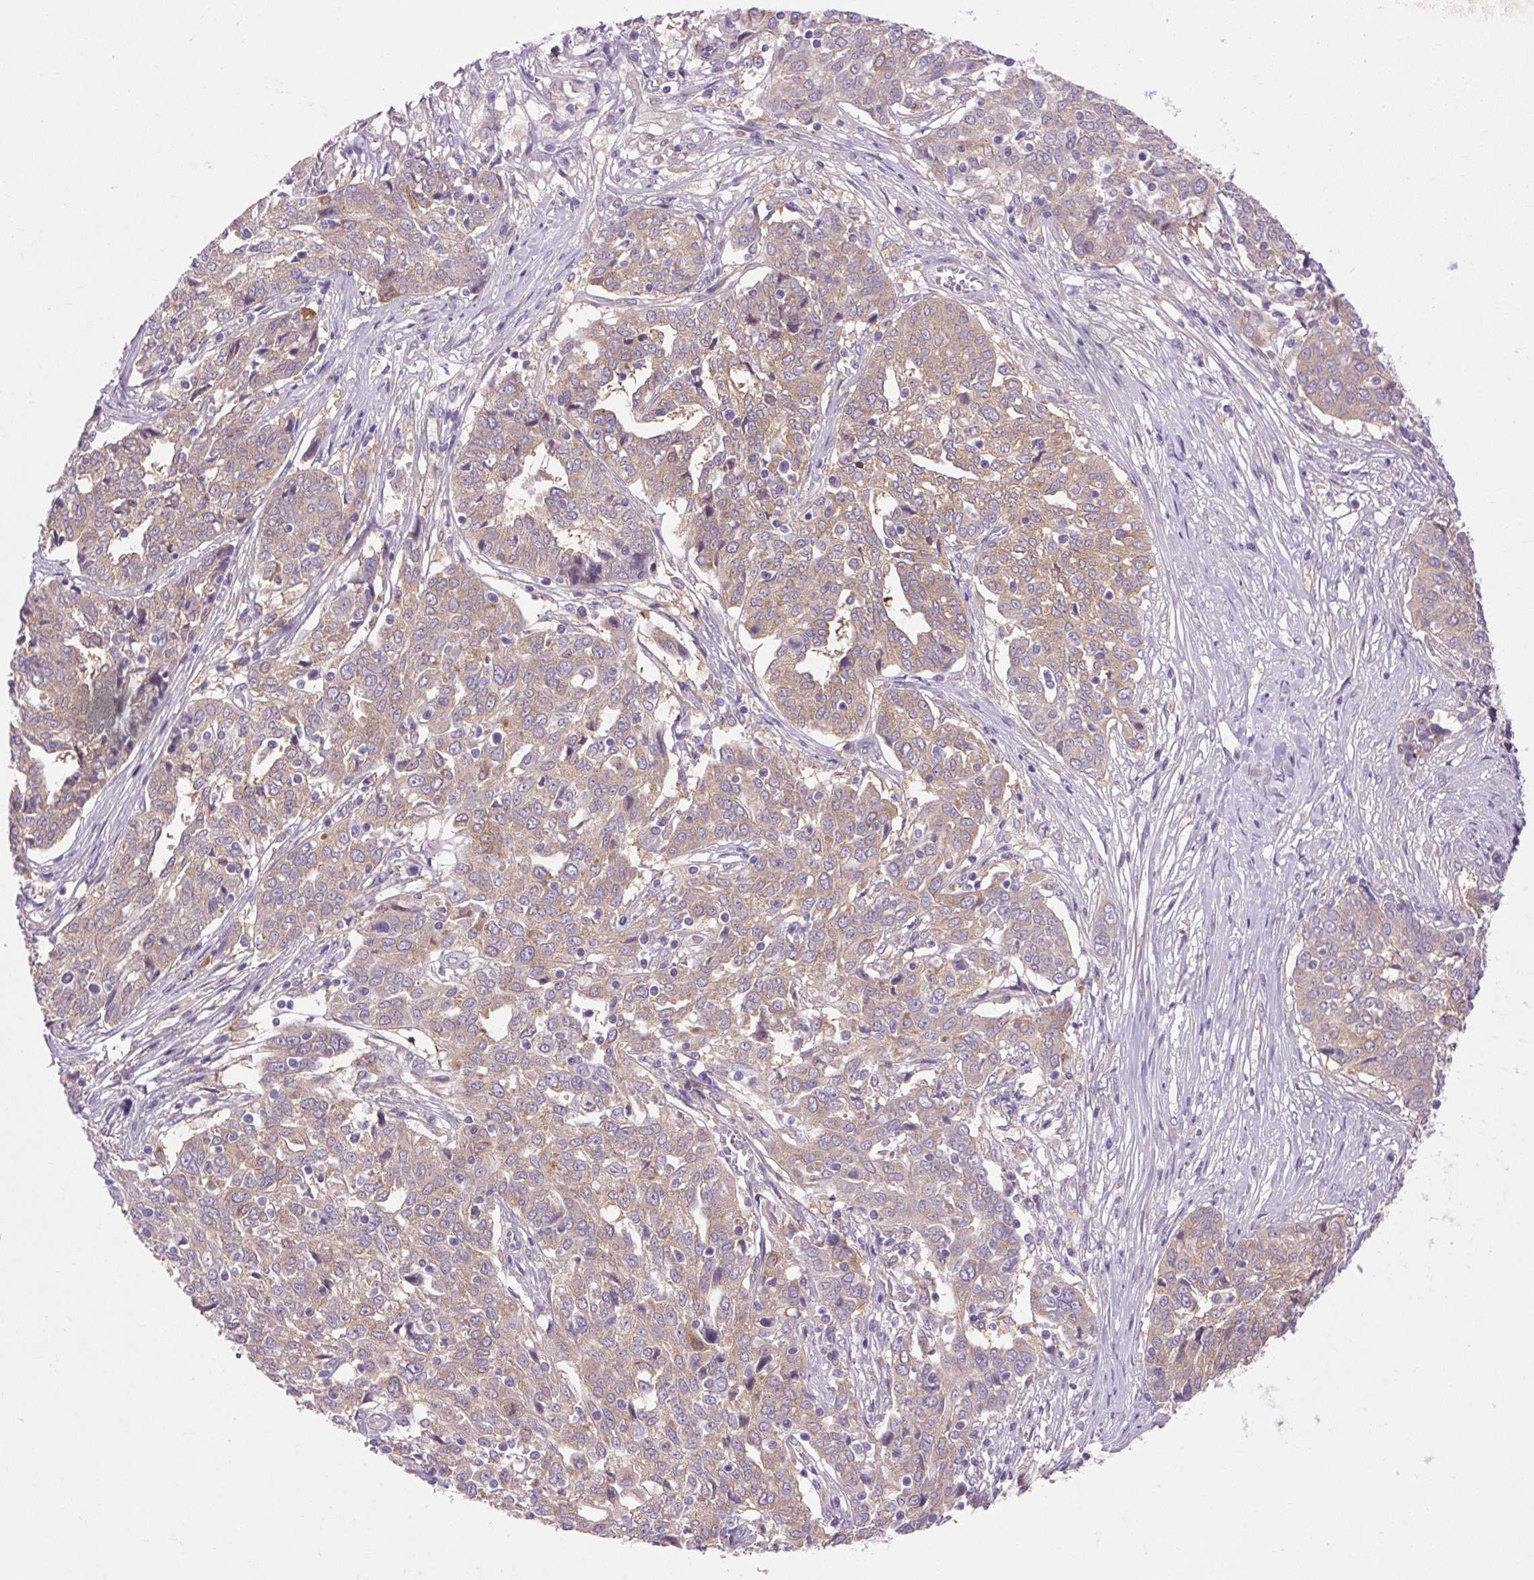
{"staining": {"intensity": "weak", "quantity": ">75%", "location": "cytoplasmic/membranous"}, "tissue": "ovarian cancer", "cell_type": "Tumor cells", "image_type": "cancer", "snomed": [{"axis": "morphology", "description": "Cystadenocarcinoma, serous, NOS"}, {"axis": "topography", "description": "Ovary"}], "caption": "Protein staining of ovarian cancer (serous cystadenocarcinoma) tissue demonstrates weak cytoplasmic/membranous positivity in about >75% of tumor cells.", "gene": "SOWAHC", "patient": {"sex": "female", "age": 67}}